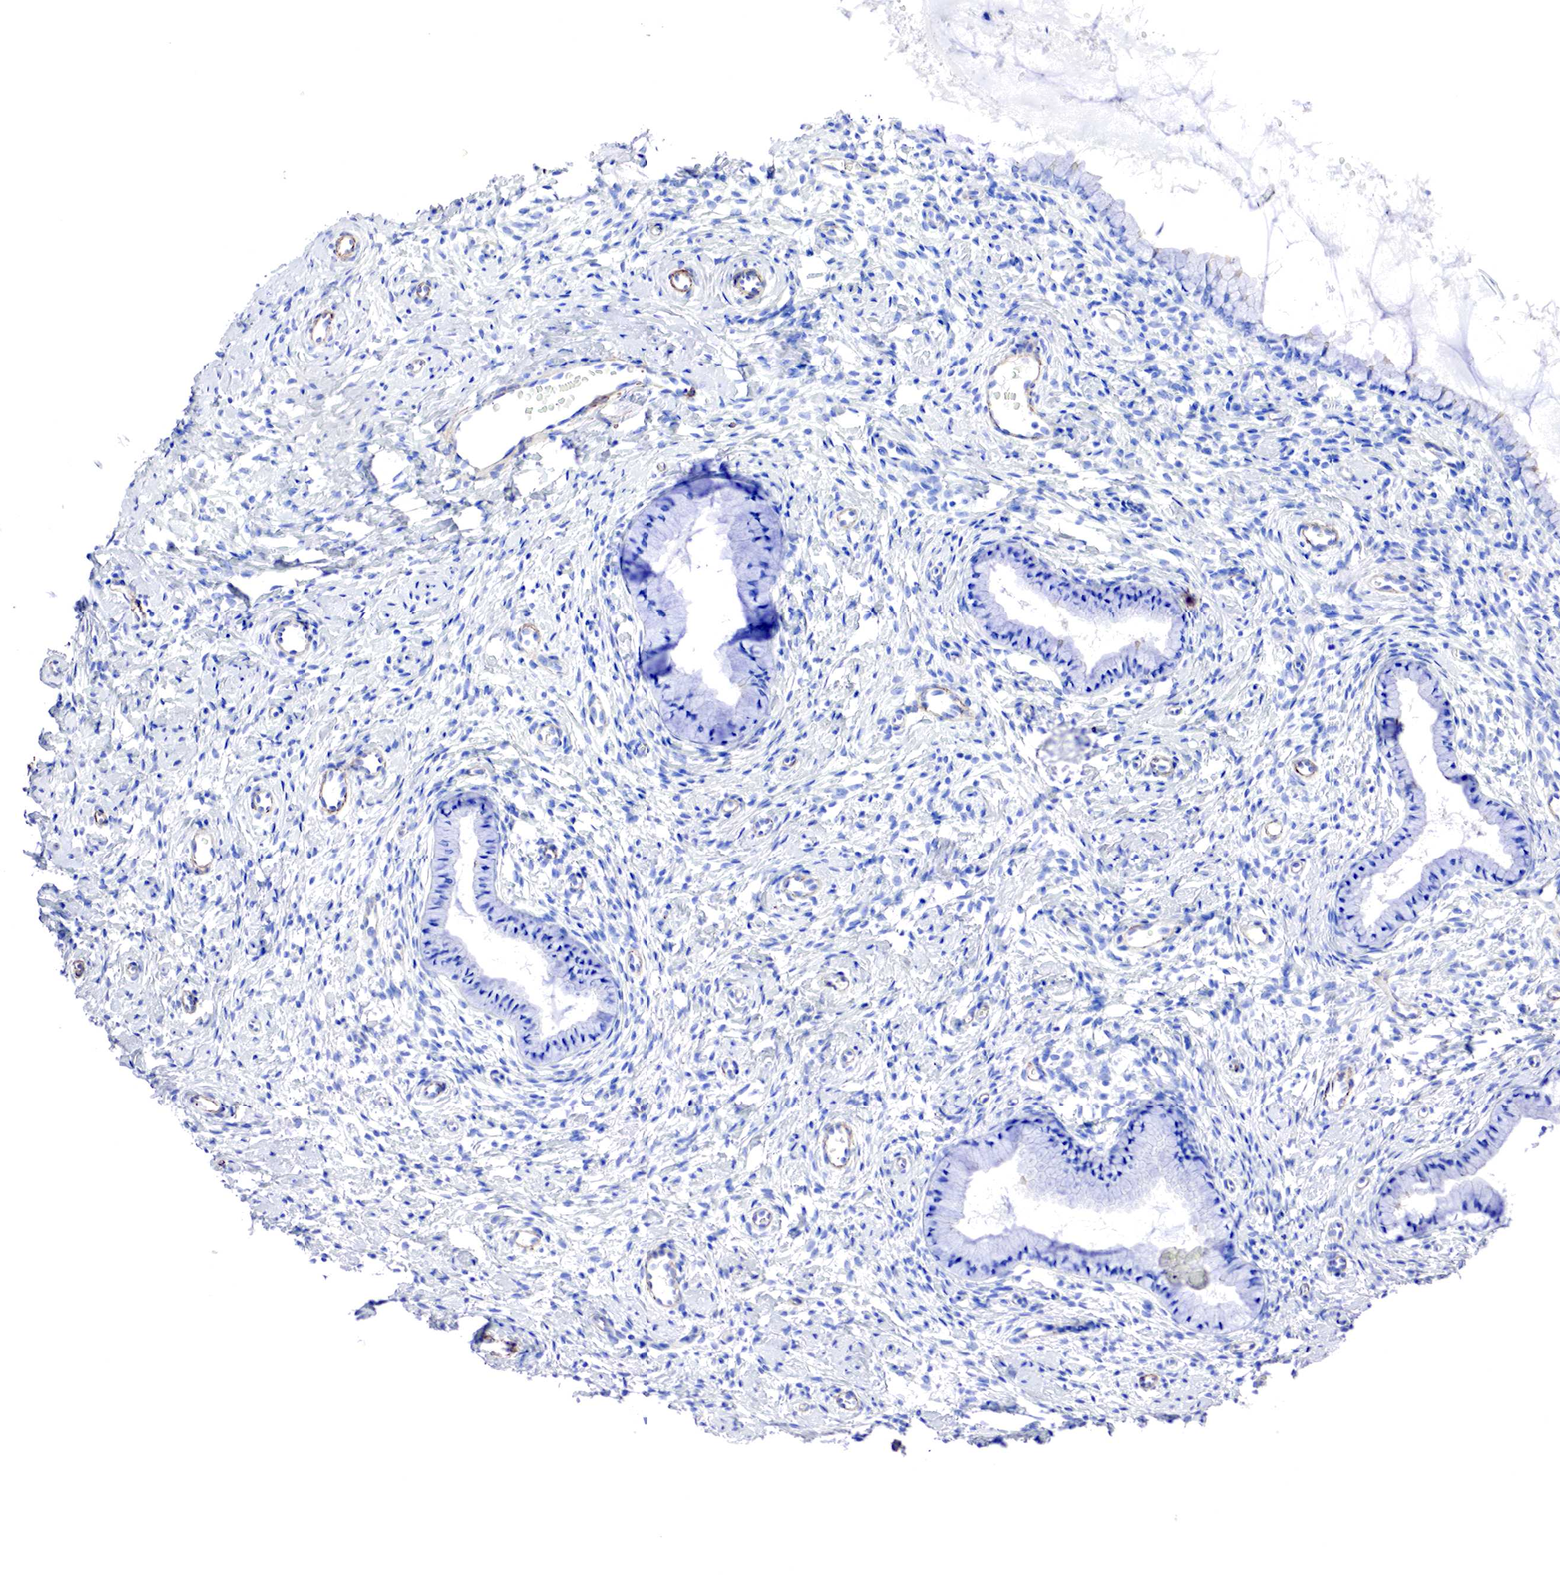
{"staining": {"intensity": "negative", "quantity": "none", "location": "none"}, "tissue": "cervix", "cell_type": "Glandular cells", "image_type": "normal", "snomed": [{"axis": "morphology", "description": "Normal tissue, NOS"}, {"axis": "topography", "description": "Cervix"}], "caption": "Immunohistochemistry of benign cervix demonstrates no positivity in glandular cells.", "gene": "TPM1", "patient": {"sex": "female", "age": 70}}